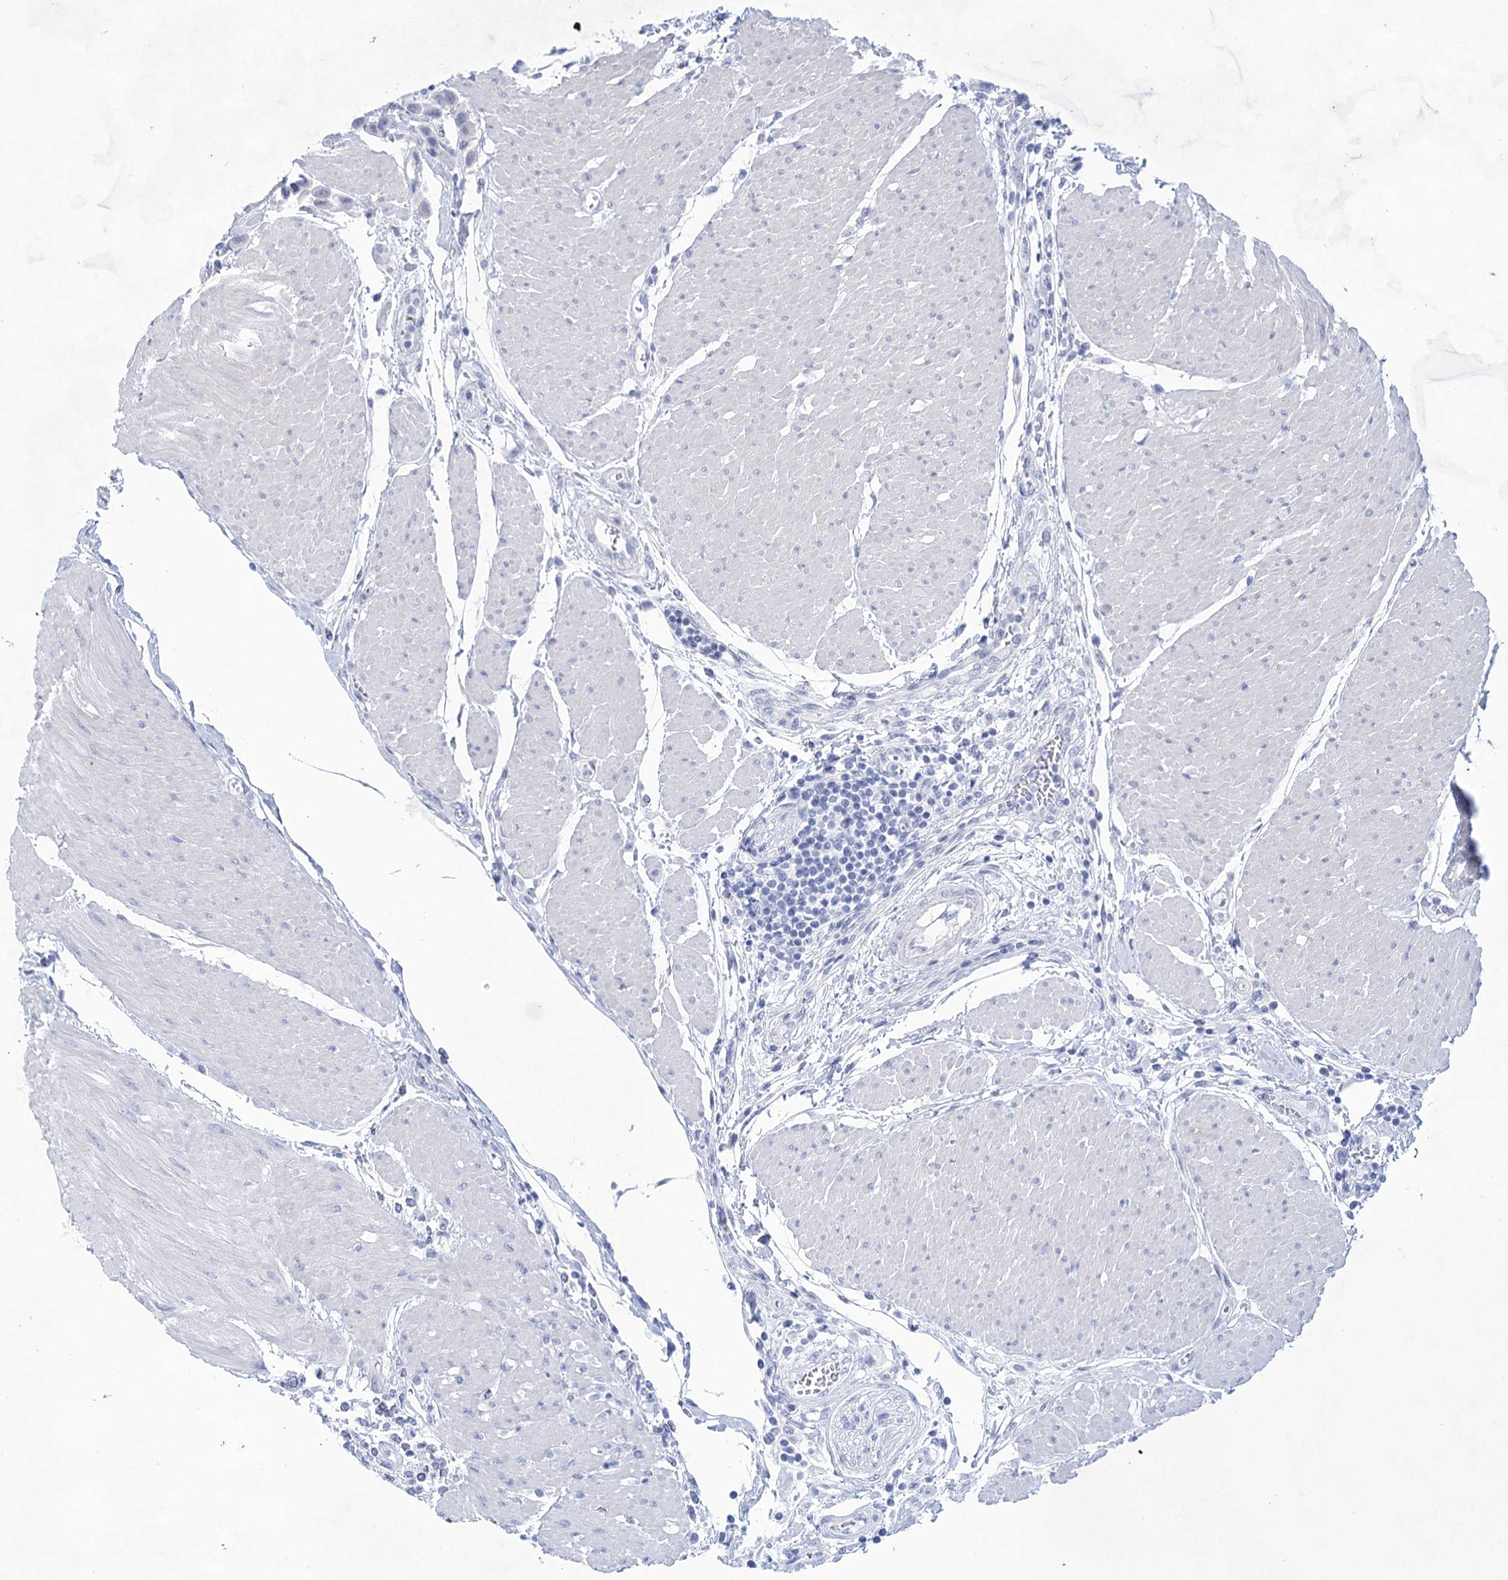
{"staining": {"intensity": "negative", "quantity": "none", "location": "none"}, "tissue": "urothelial cancer", "cell_type": "Tumor cells", "image_type": "cancer", "snomed": [{"axis": "morphology", "description": "Urothelial carcinoma, High grade"}, {"axis": "topography", "description": "Urinary bladder"}], "caption": "DAB (3,3'-diaminobenzidine) immunohistochemical staining of human urothelial cancer shows no significant staining in tumor cells.", "gene": "LALBA", "patient": {"sex": "male", "age": 50}}